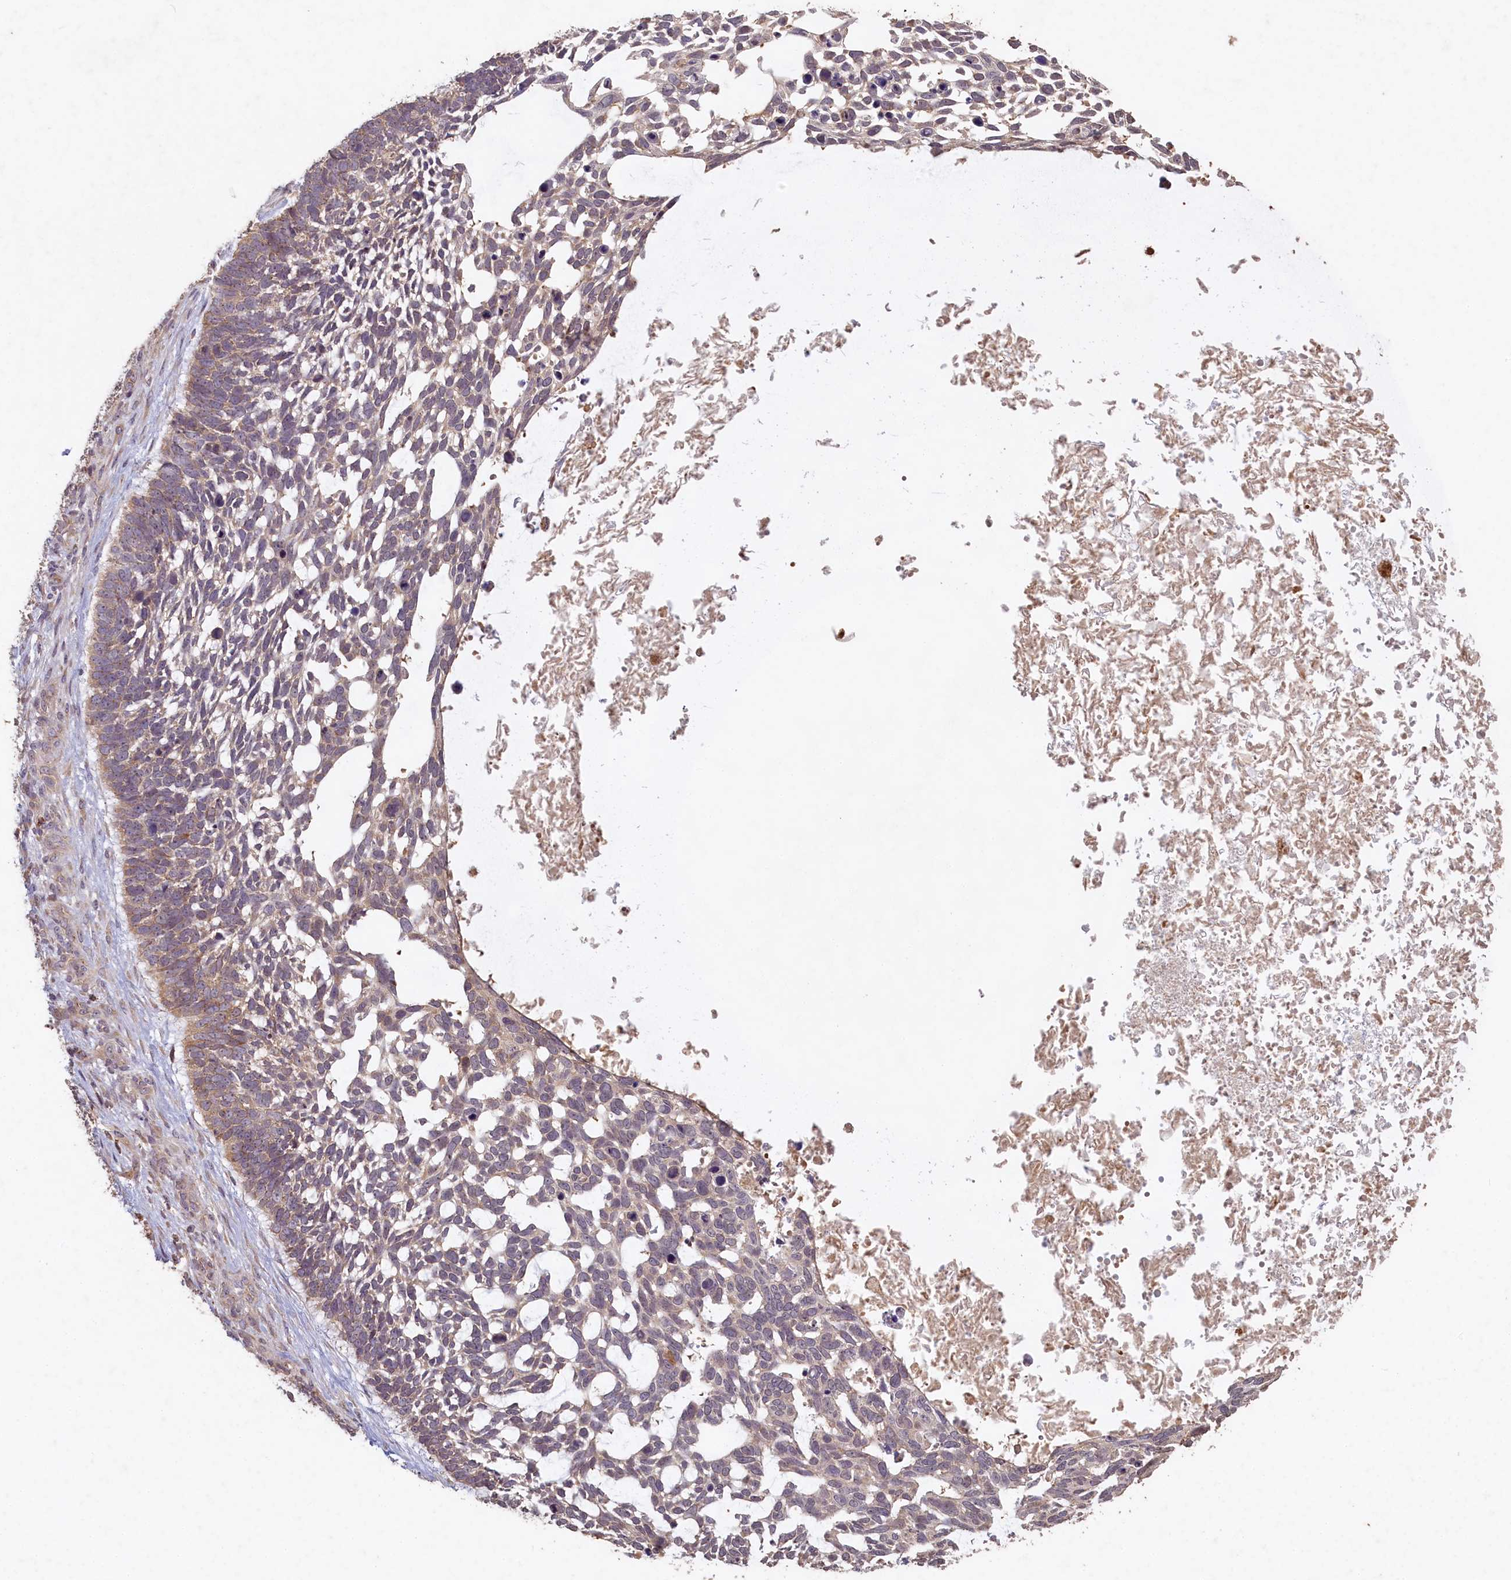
{"staining": {"intensity": "weak", "quantity": ">75%", "location": "cytoplasmic/membranous"}, "tissue": "skin cancer", "cell_type": "Tumor cells", "image_type": "cancer", "snomed": [{"axis": "morphology", "description": "Basal cell carcinoma"}, {"axis": "topography", "description": "Skin"}], "caption": "This is an image of immunohistochemistry (IHC) staining of skin cancer (basal cell carcinoma), which shows weak expression in the cytoplasmic/membranous of tumor cells.", "gene": "MADD", "patient": {"sex": "male", "age": 88}}